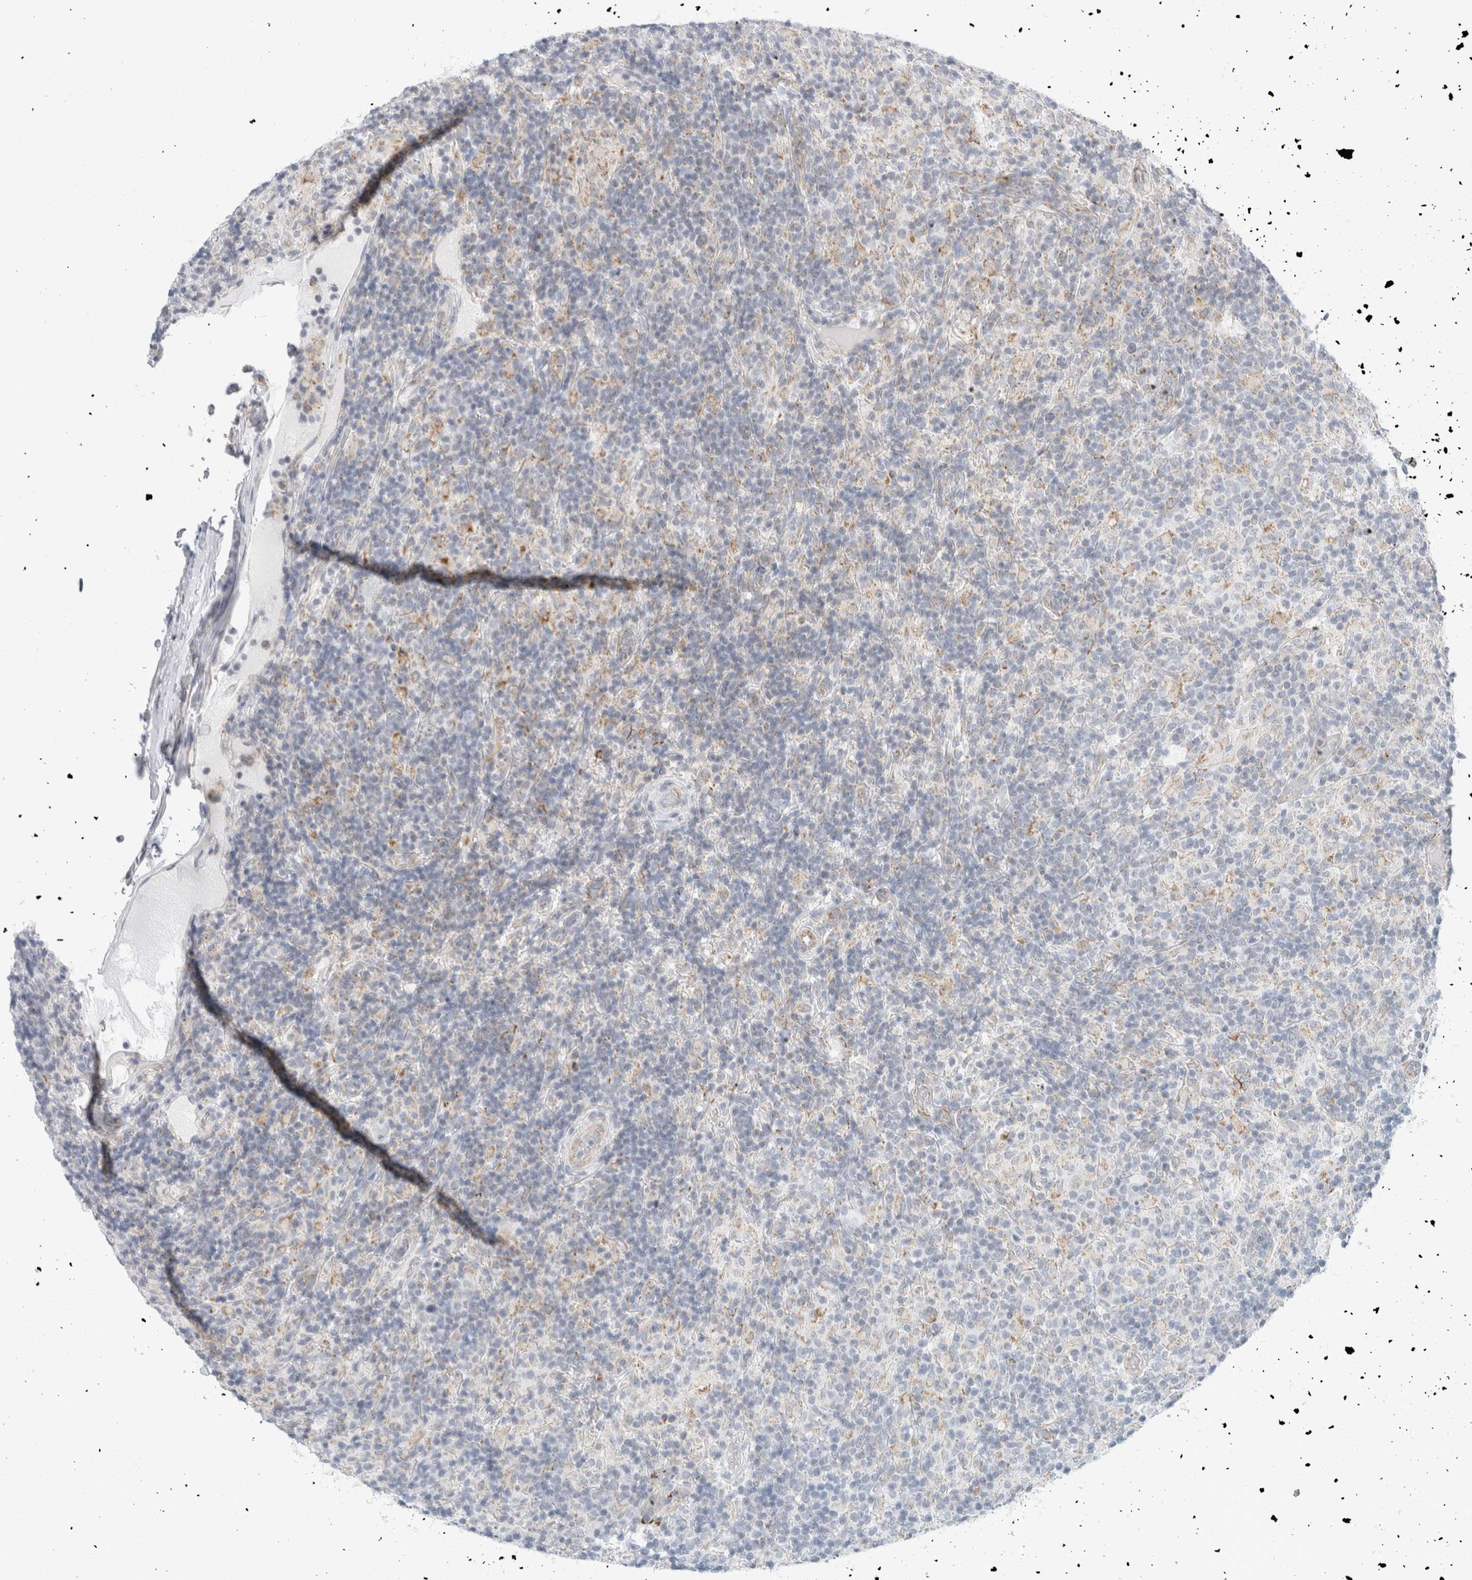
{"staining": {"intensity": "negative", "quantity": "none", "location": "none"}, "tissue": "lymphoma", "cell_type": "Tumor cells", "image_type": "cancer", "snomed": [{"axis": "morphology", "description": "Hodgkin's disease, NOS"}, {"axis": "topography", "description": "Lymph node"}], "caption": "Immunohistochemical staining of human Hodgkin's disease demonstrates no significant positivity in tumor cells.", "gene": "FAHD1", "patient": {"sex": "male", "age": 70}}